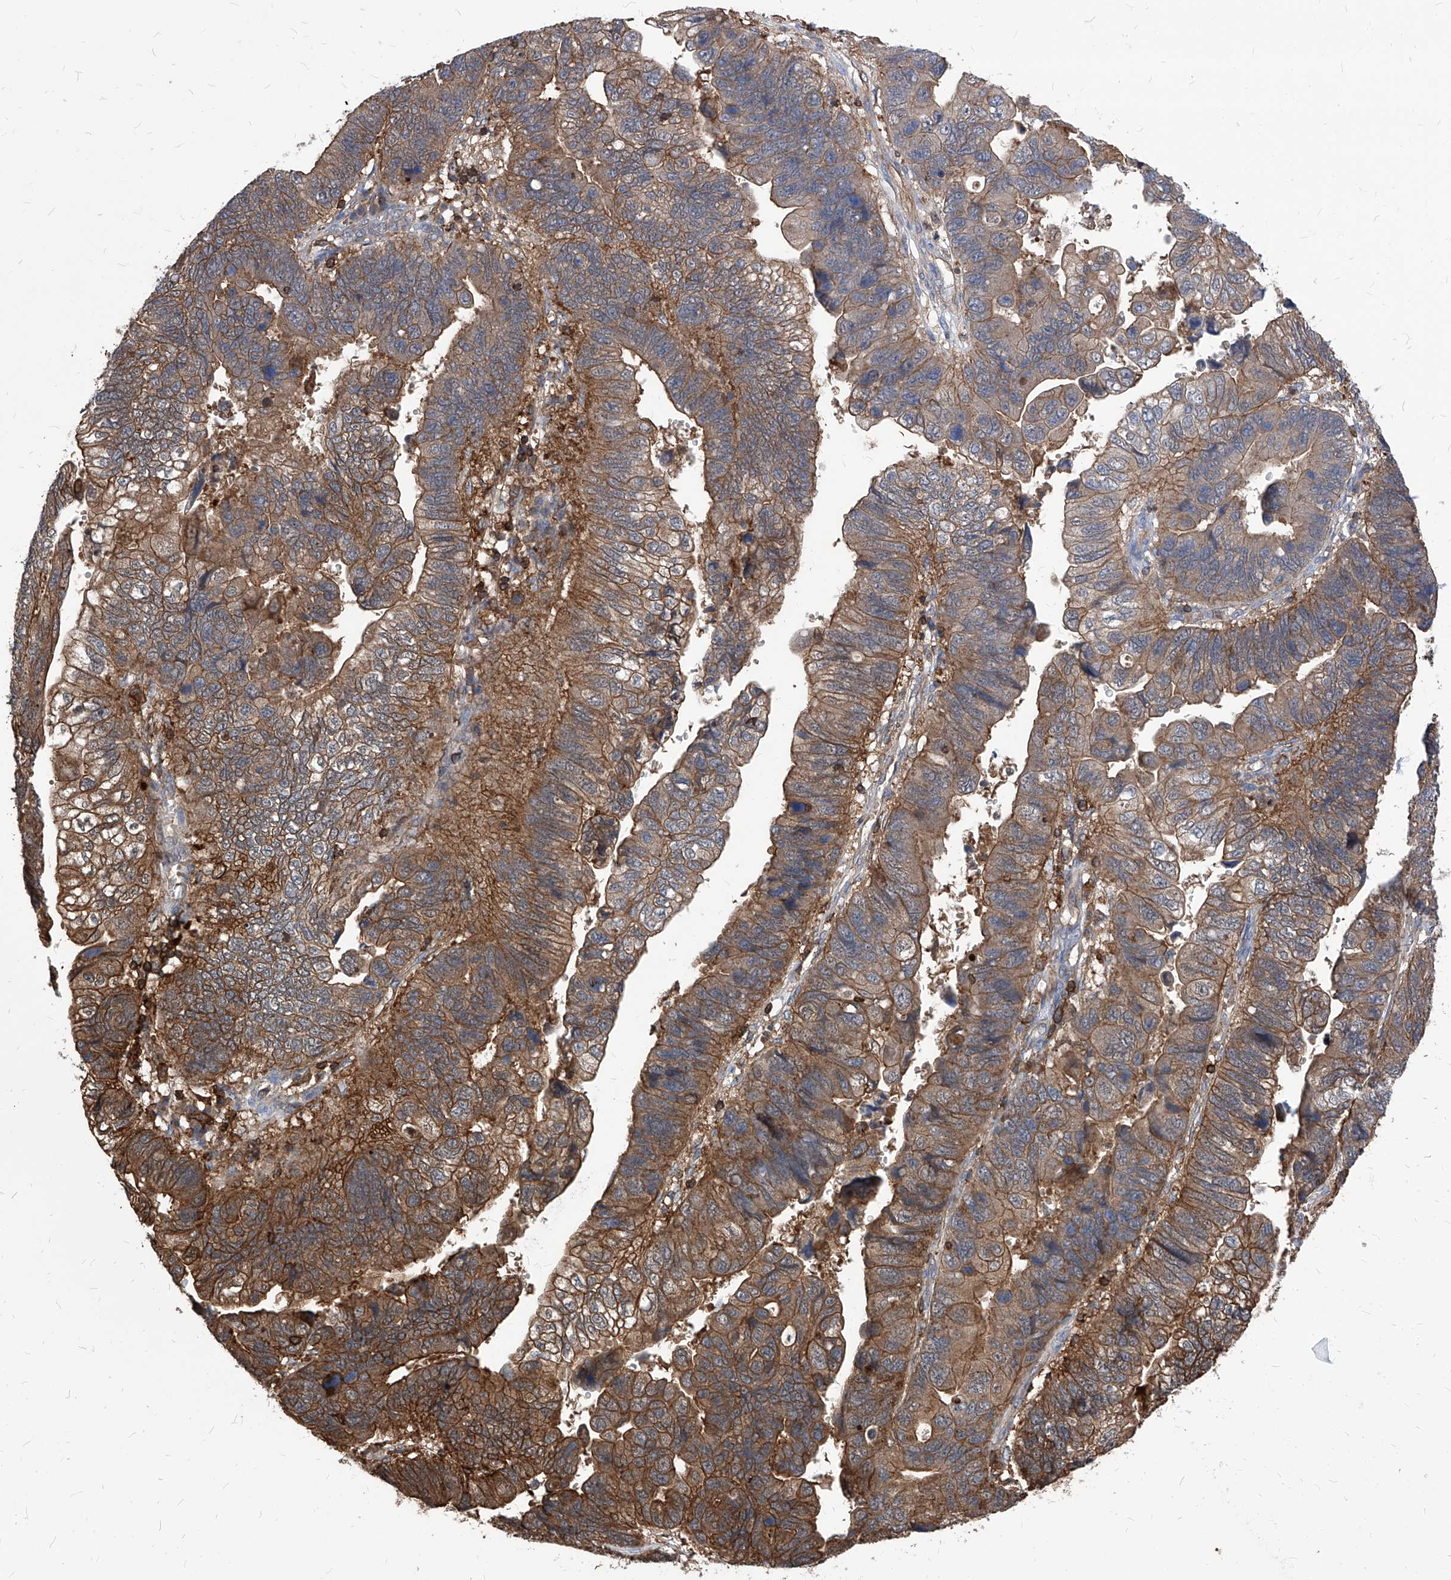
{"staining": {"intensity": "moderate", "quantity": ">75%", "location": "cytoplasmic/membranous"}, "tissue": "stomach cancer", "cell_type": "Tumor cells", "image_type": "cancer", "snomed": [{"axis": "morphology", "description": "Adenocarcinoma, NOS"}, {"axis": "topography", "description": "Stomach"}], "caption": "Tumor cells demonstrate medium levels of moderate cytoplasmic/membranous positivity in approximately >75% of cells in human stomach adenocarcinoma.", "gene": "ABRACL", "patient": {"sex": "male", "age": 59}}